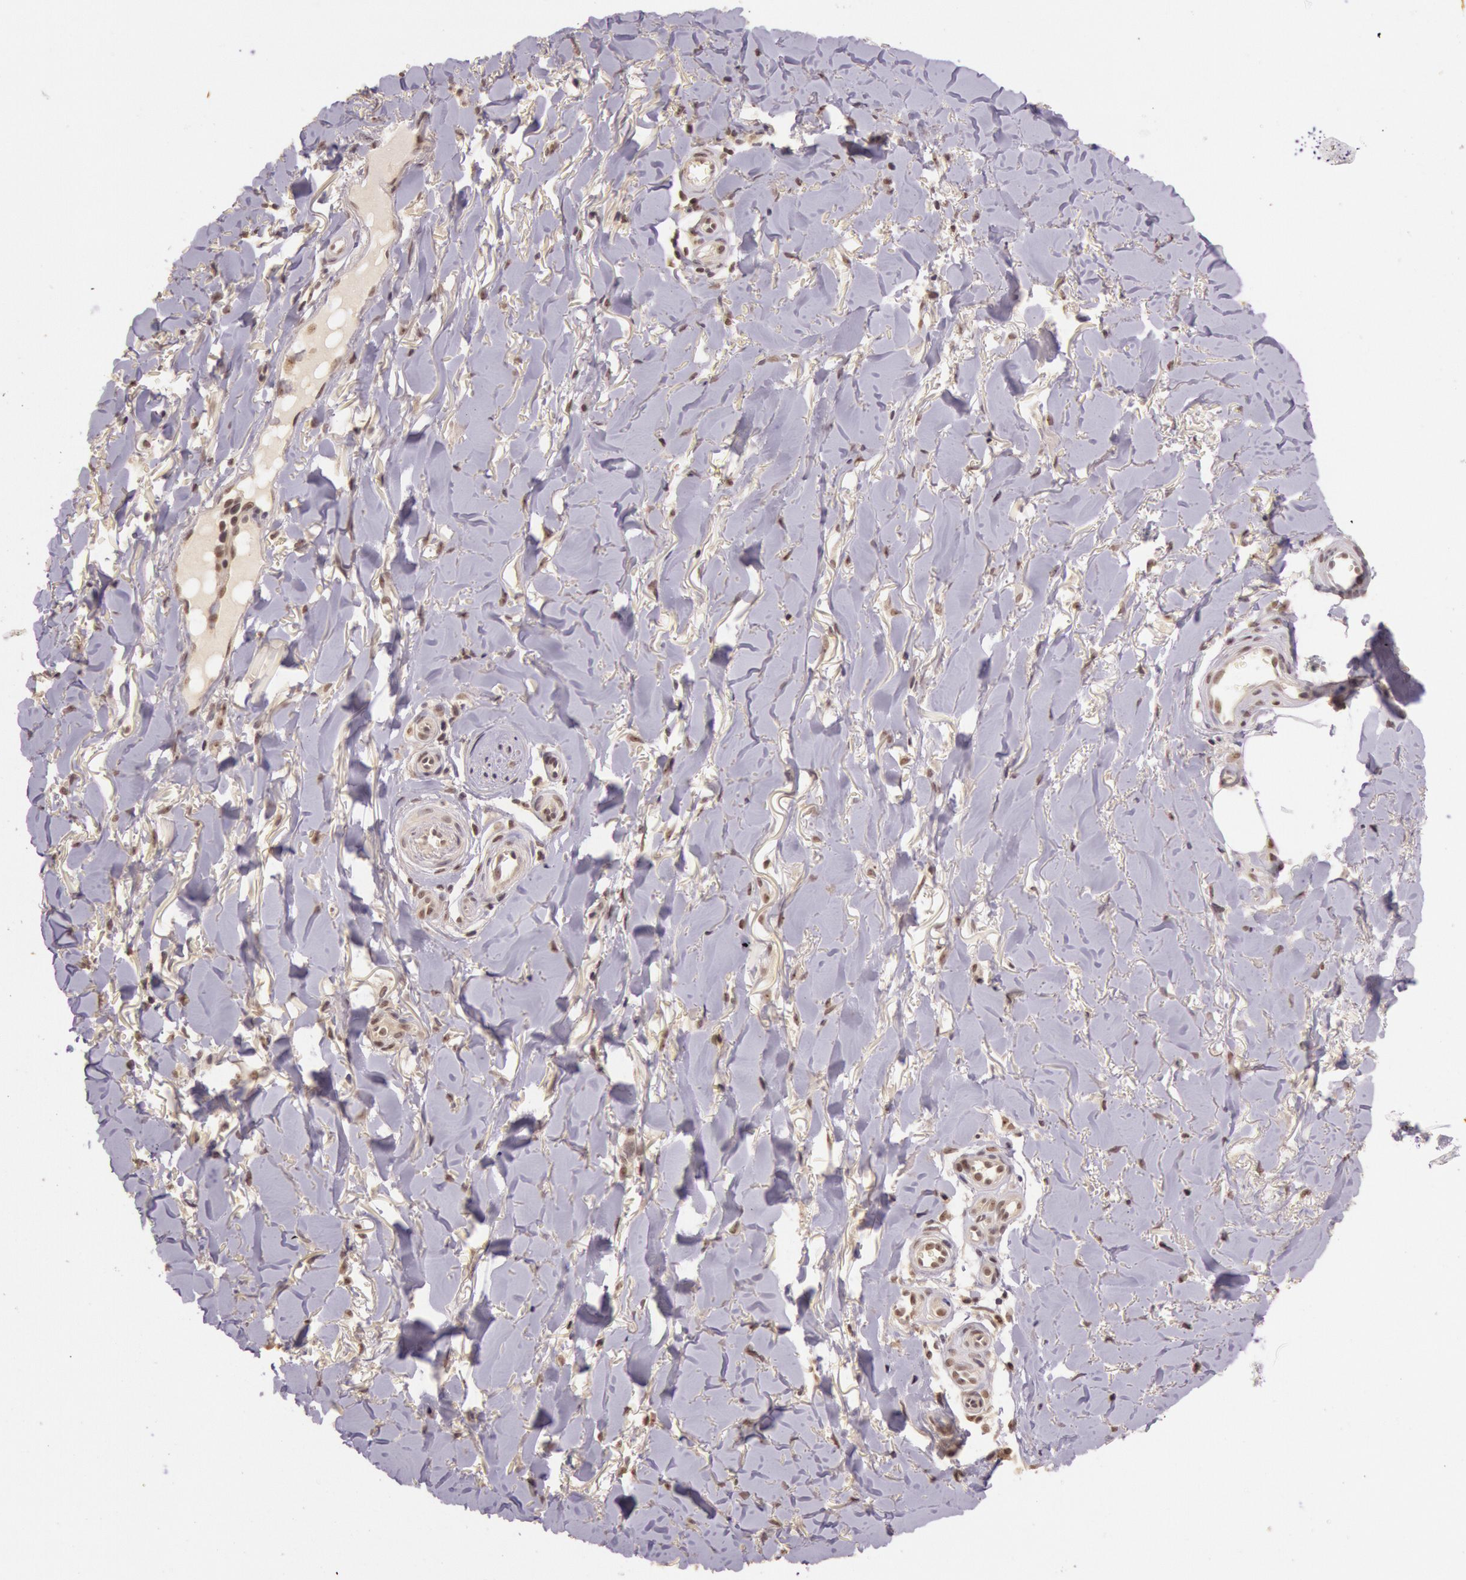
{"staining": {"intensity": "negative", "quantity": "none", "location": "none"}, "tissue": "skin cancer", "cell_type": "Tumor cells", "image_type": "cancer", "snomed": [{"axis": "morphology", "description": "Basal cell carcinoma"}, {"axis": "topography", "description": "Skin"}], "caption": "Immunohistochemical staining of skin basal cell carcinoma shows no significant staining in tumor cells.", "gene": "RTL10", "patient": {"sex": "male", "age": 81}}